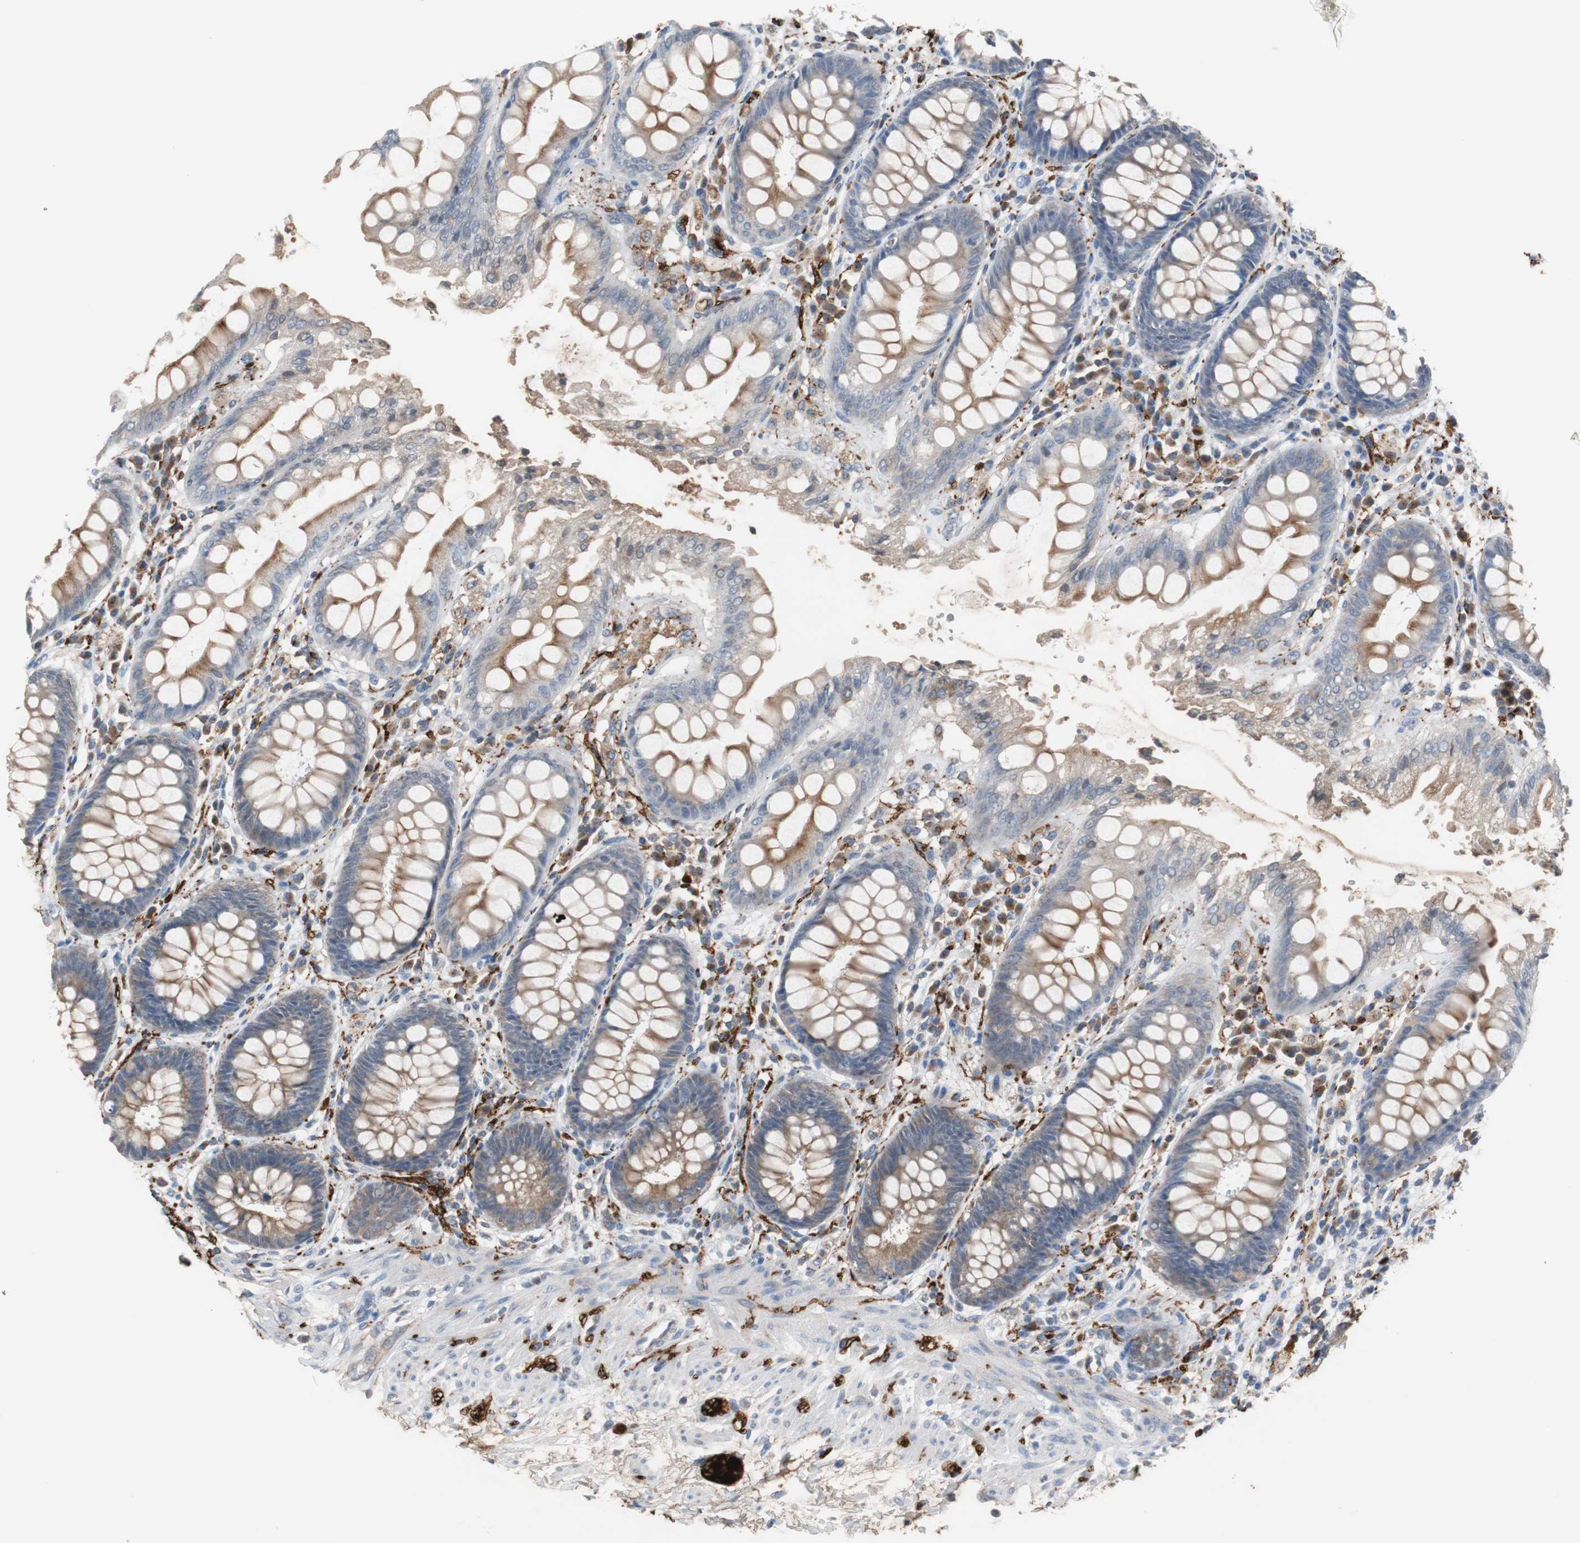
{"staining": {"intensity": "moderate", "quantity": ">75%", "location": "cytoplasmic/membranous"}, "tissue": "rectum", "cell_type": "Glandular cells", "image_type": "normal", "snomed": [{"axis": "morphology", "description": "Normal tissue, NOS"}, {"axis": "topography", "description": "Rectum"}], "caption": "Normal rectum was stained to show a protein in brown. There is medium levels of moderate cytoplasmic/membranous expression in about >75% of glandular cells. (IHC, brightfield microscopy, high magnification).", "gene": "CALB2", "patient": {"sex": "female", "age": 46}}